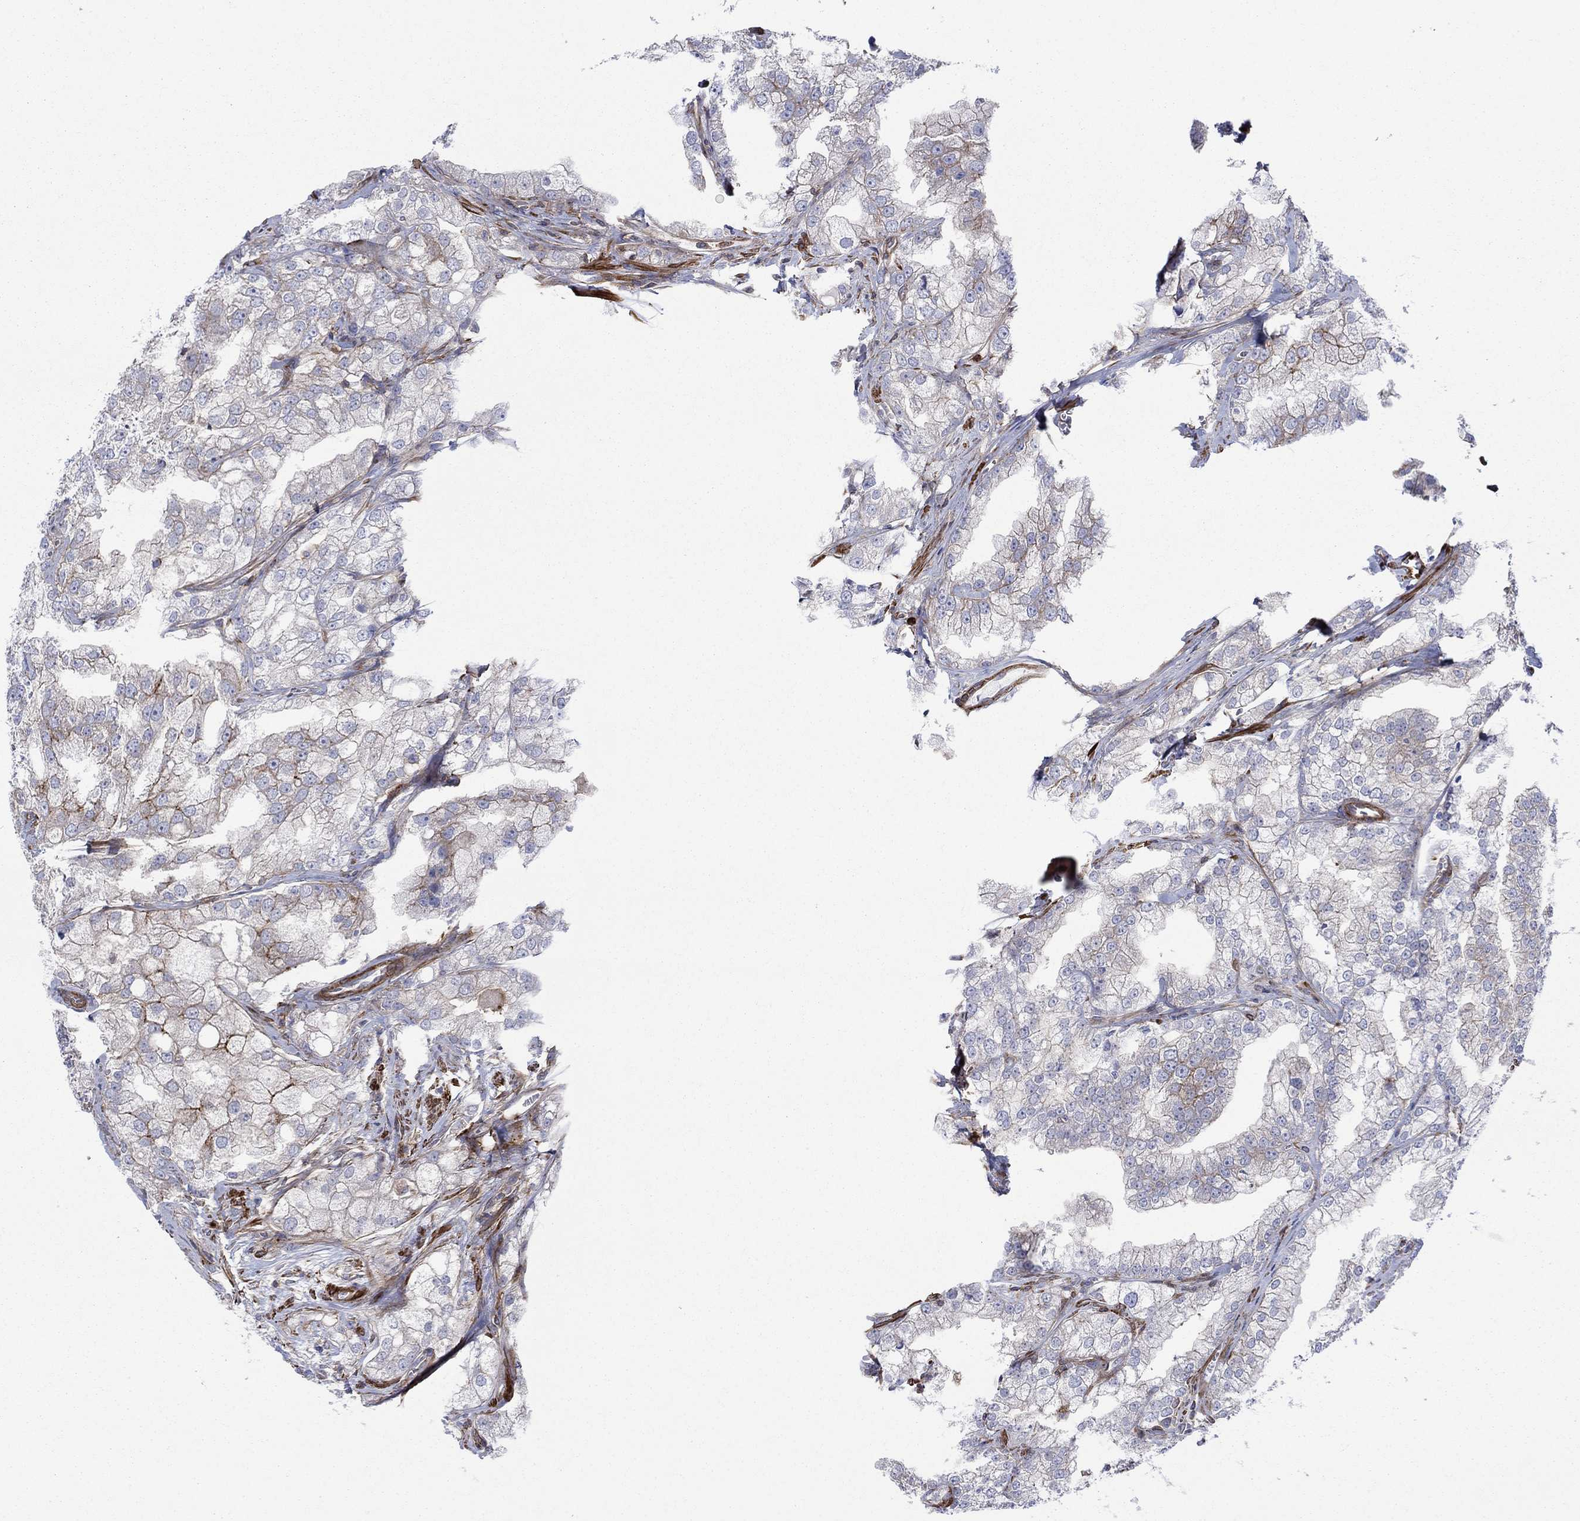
{"staining": {"intensity": "strong", "quantity": "<25%", "location": "cytoplasmic/membranous"}, "tissue": "prostate cancer", "cell_type": "Tumor cells", "image_type": "cancer", "snomed": [{"axis": "morphology", "description": "Adenocarcinoma, NOS"}, {"axis": "topography", "description": "Prostate"}], "caption": "DAB (3,3'-diaminobenzidine) immunohistochemical staining of prostate cancer demonstrates strong cytoplasmic/membranous protein positivity in about <25% of tumor cells.", "gene": "PAG1", "patient": {"sex": "male", "age": 70}}